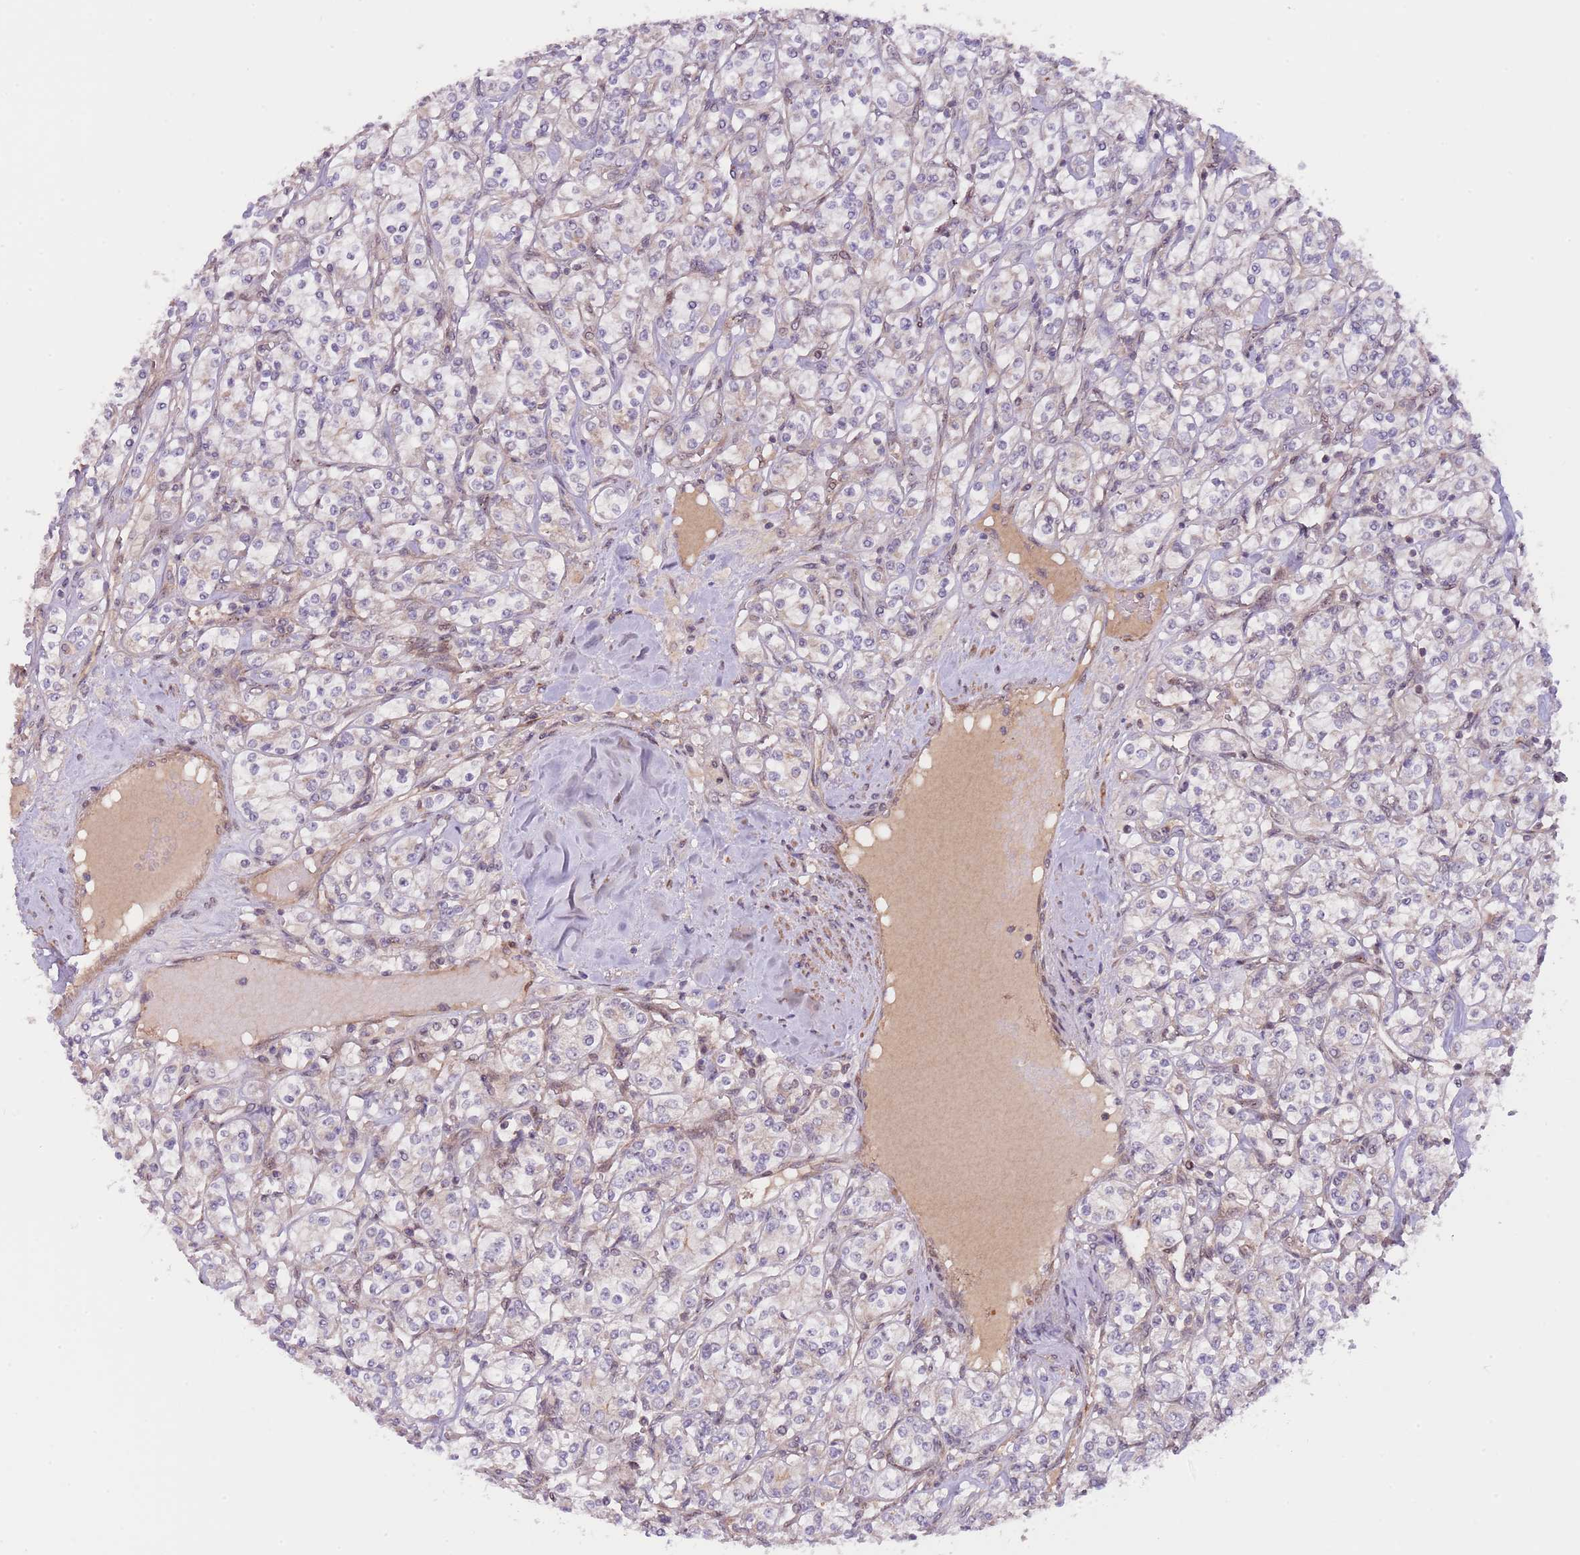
{"staining": {"intensity": "negative", "quantity": "none", "location": "none"}, "tissue": "renal cancer", "cell_type": "Tumor cells", "image_type": "cancer", "snomed": [{"axis": "morphology", "description": "Adenocarcinoma, NOS"}, {"axis": "topography", "description": "Kidney"}], "caption": "DAB (3,3'-diaminobenzidine) immunohistochemical staining of adenocarcinoma (renal) demonstrates no significant expression in tumor cells.", "gene": "PRR16", "patient": {"sex": "male", "age": 77}}